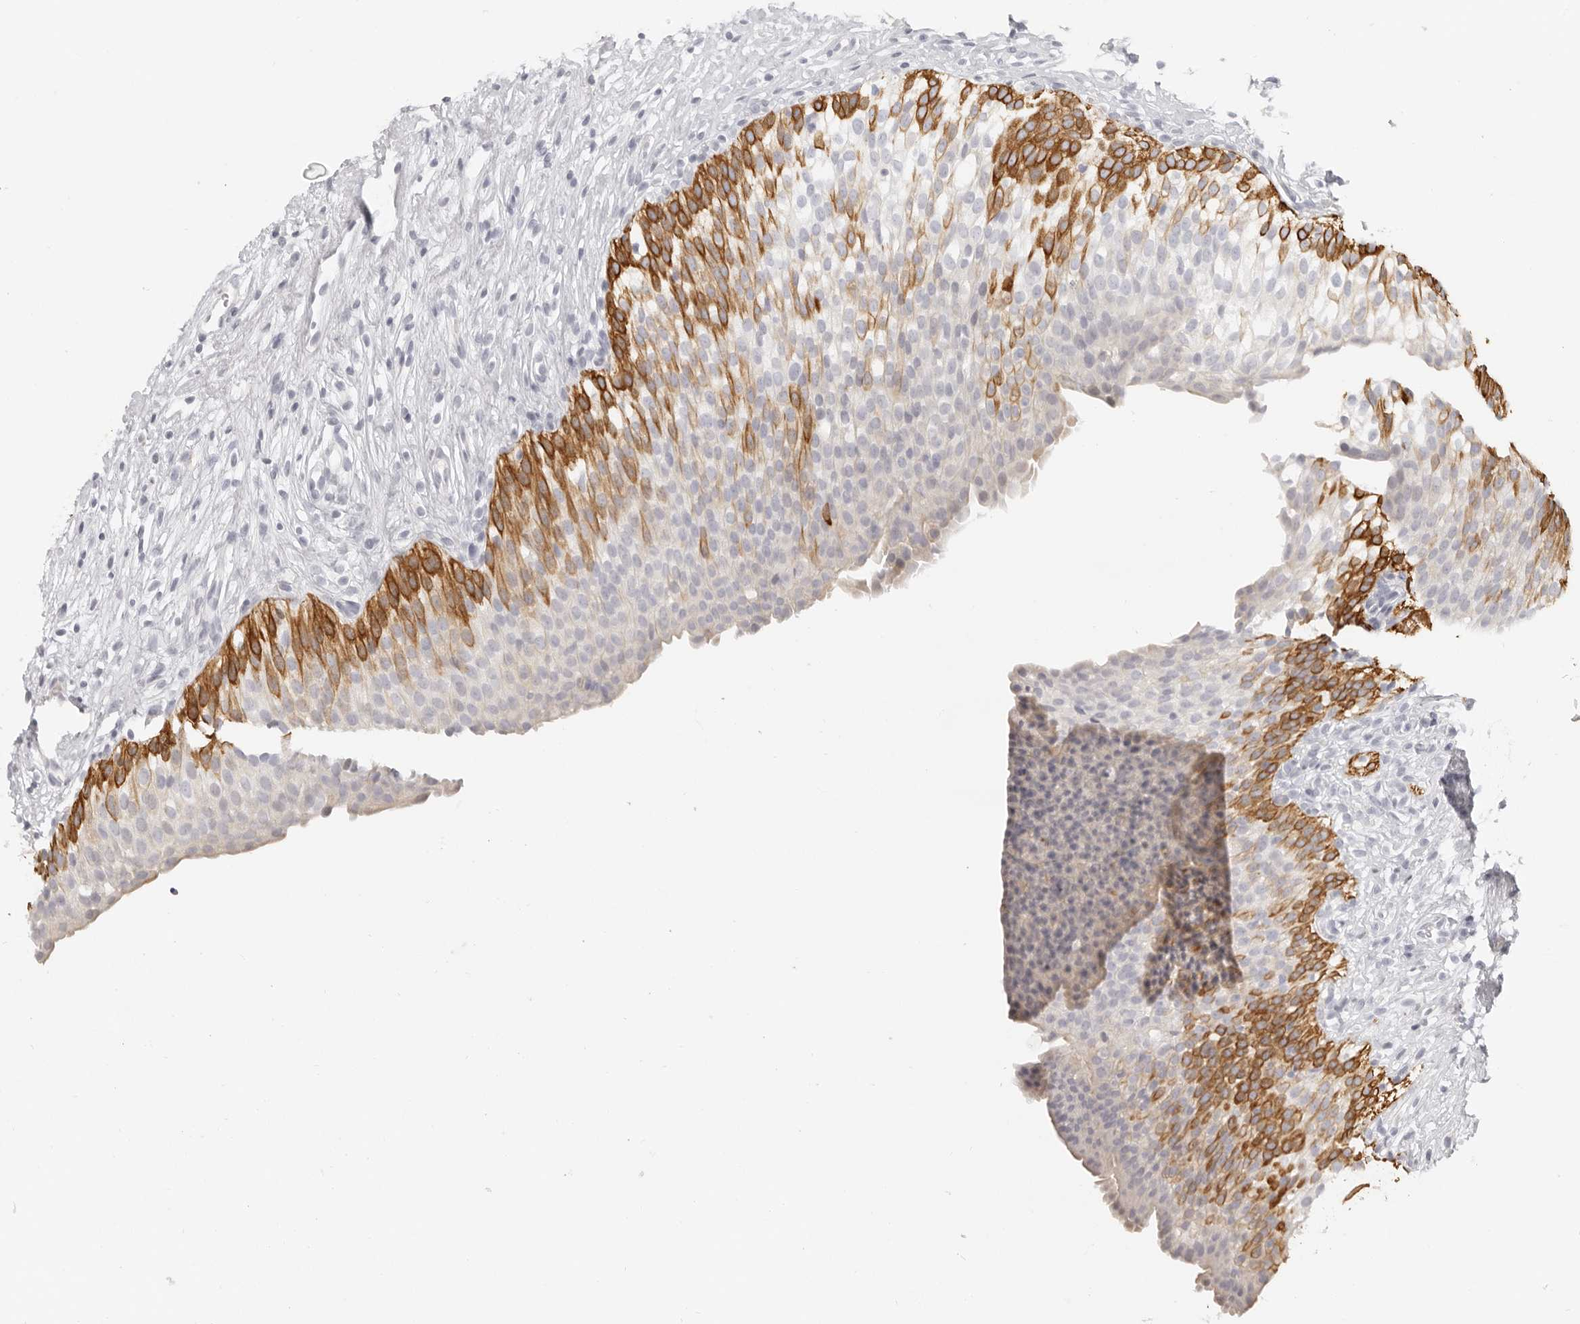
{"staining": {"intensity": "moderate", "quantity": "25%-75%", "location": "cytoplasmic/membranous"}, "tissue": "urinary bladder", "cell_type": "Urothelial cells", "image_type": "normal", "snomed": [{"axis": "morphology", "description": "Normal tissue, NOS"}, {"axis": "topography", "description": "Urinary bladder"}], "caption": "An IHC micrograph of benign tissue is shown. Protein staining in brown highlights moderate cytoplasmic/membranous positivity in urinary bladder within urothelial cells.", "gene": "RXFP1", "patient": {"sex": "male", "age": 1}}